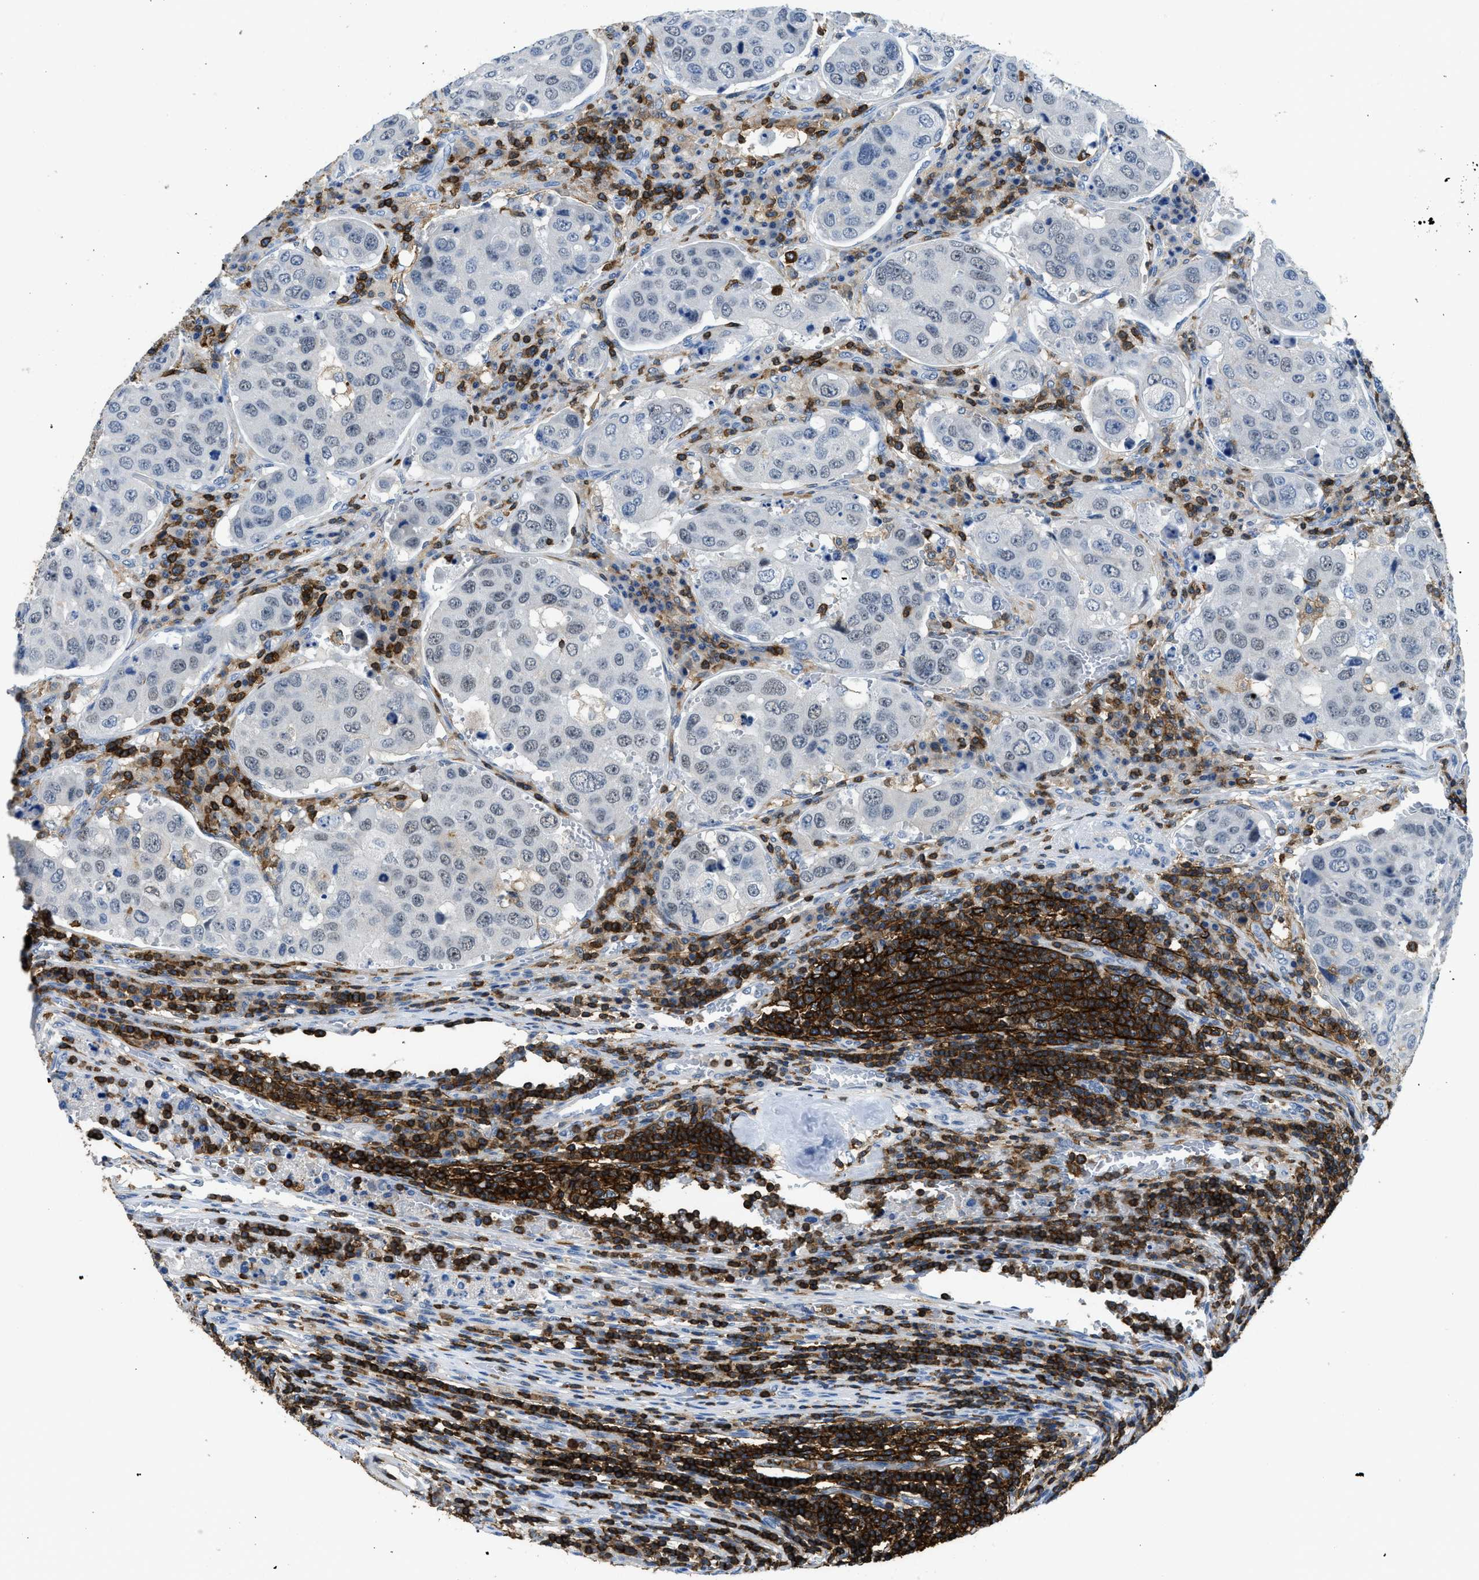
{"staining": {"intensity": "negative", "quantity": "none", "location": "none"}, "tissue": "urothelial cancer", "cell_type": "Tumor cells", "image_type": "cancer", "snomed": [{"axis": "morphology", "description": "Urothelial carcinoma, High grade"}, {"axis": "topography", "description": "Lymph node"}, {"axis": "topography", "description": "Urinary bladder"}], "caption": "Human urothelial cancer stained for a protein using IHC shows no staining in tumor cells.", "gene": "FAM151A", "patient": {"sex": "male", "age": 51}}